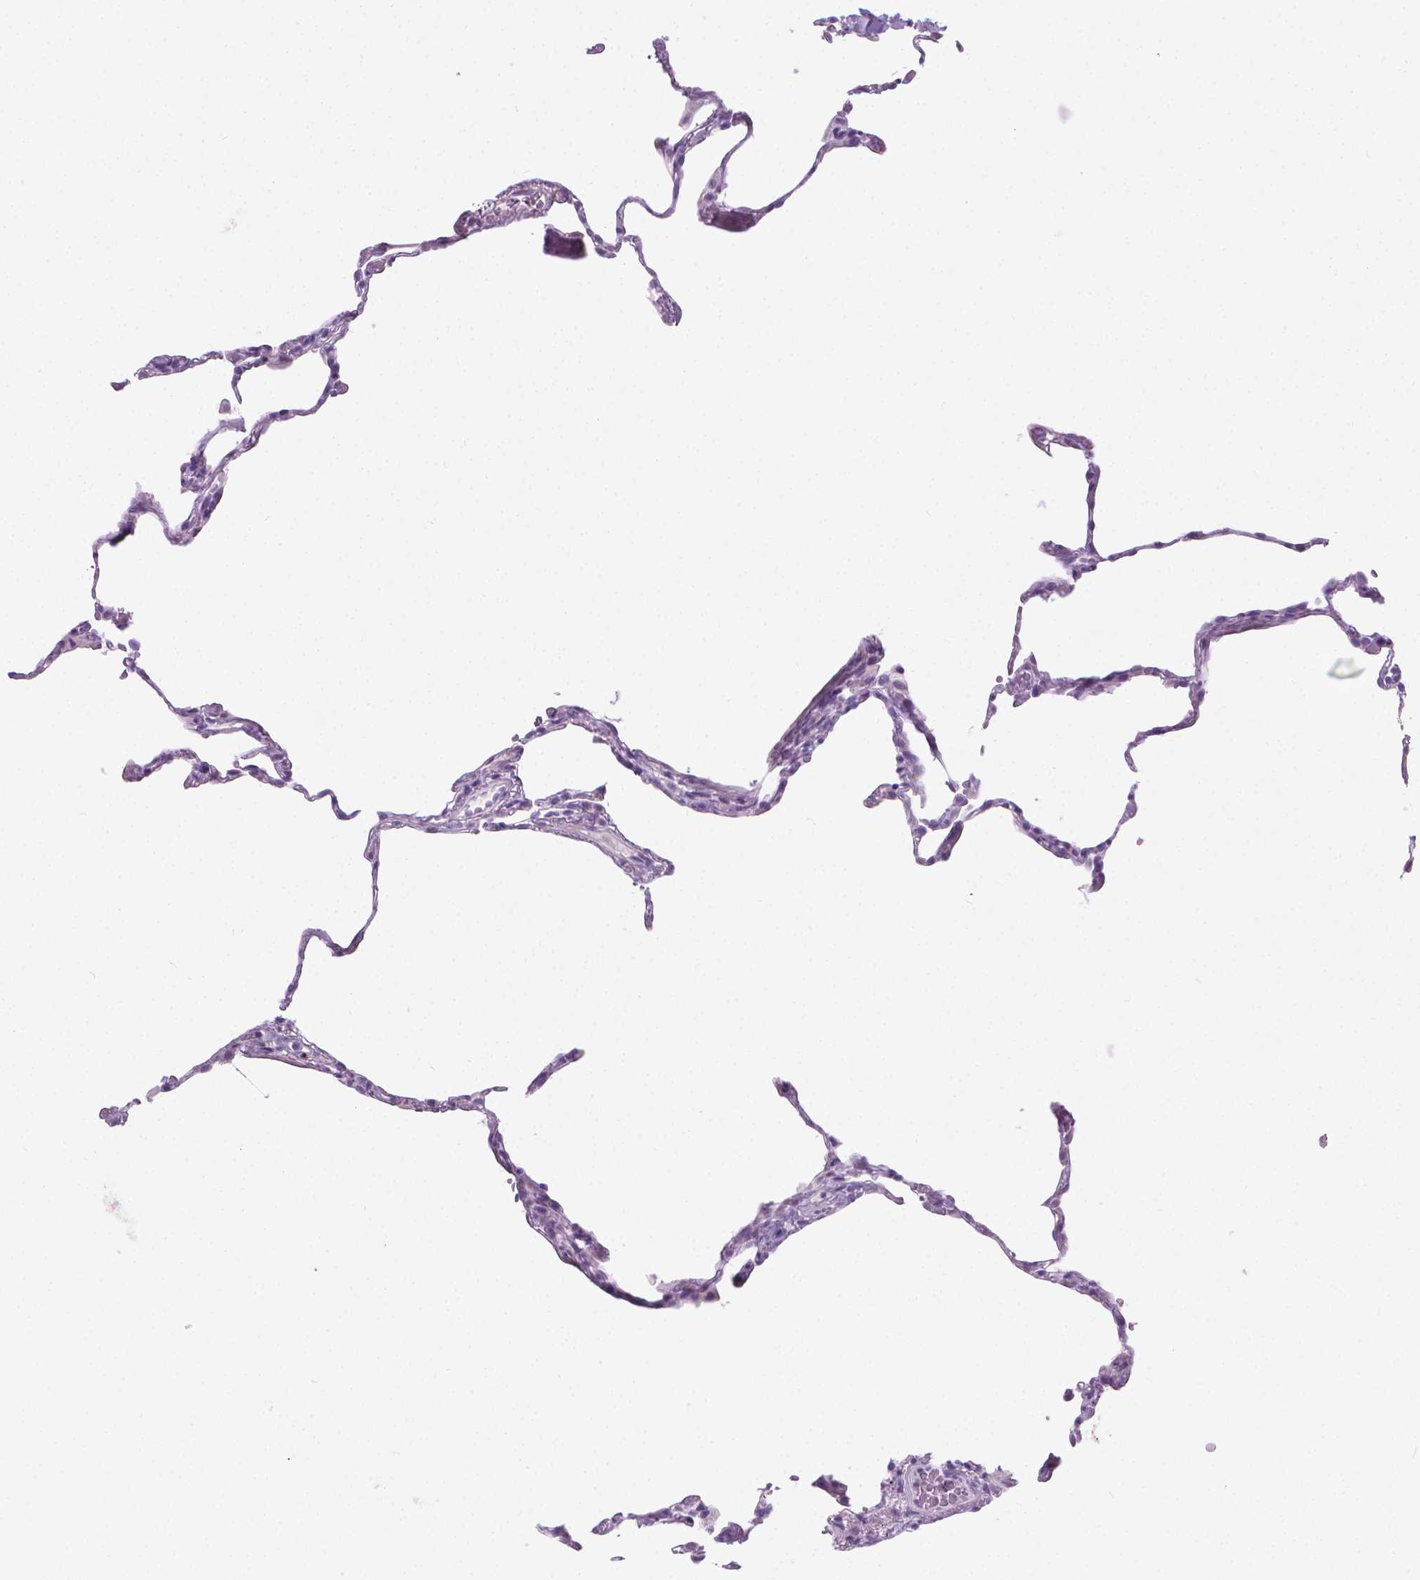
{"staining": {"intensity": "negative", "quantity": "none", "location": "none"}, "tissue": "lung", "cell_type": "Alveolar cells", "image_type": "normal", "snomed": [{"axis": "morphology", "description": "Normal tissue, NOS"}, {"axis": "topography", "description": "Lung"}], "caption": "A high-resolution histopathology image shows immunohistochemistry staining of unremarkable lung, which reveals no significant staining in alveolar cells. Nuclei are stained in blue.", "gene": "CFAP52", "patient": {"sex": "female", "age": 57}}